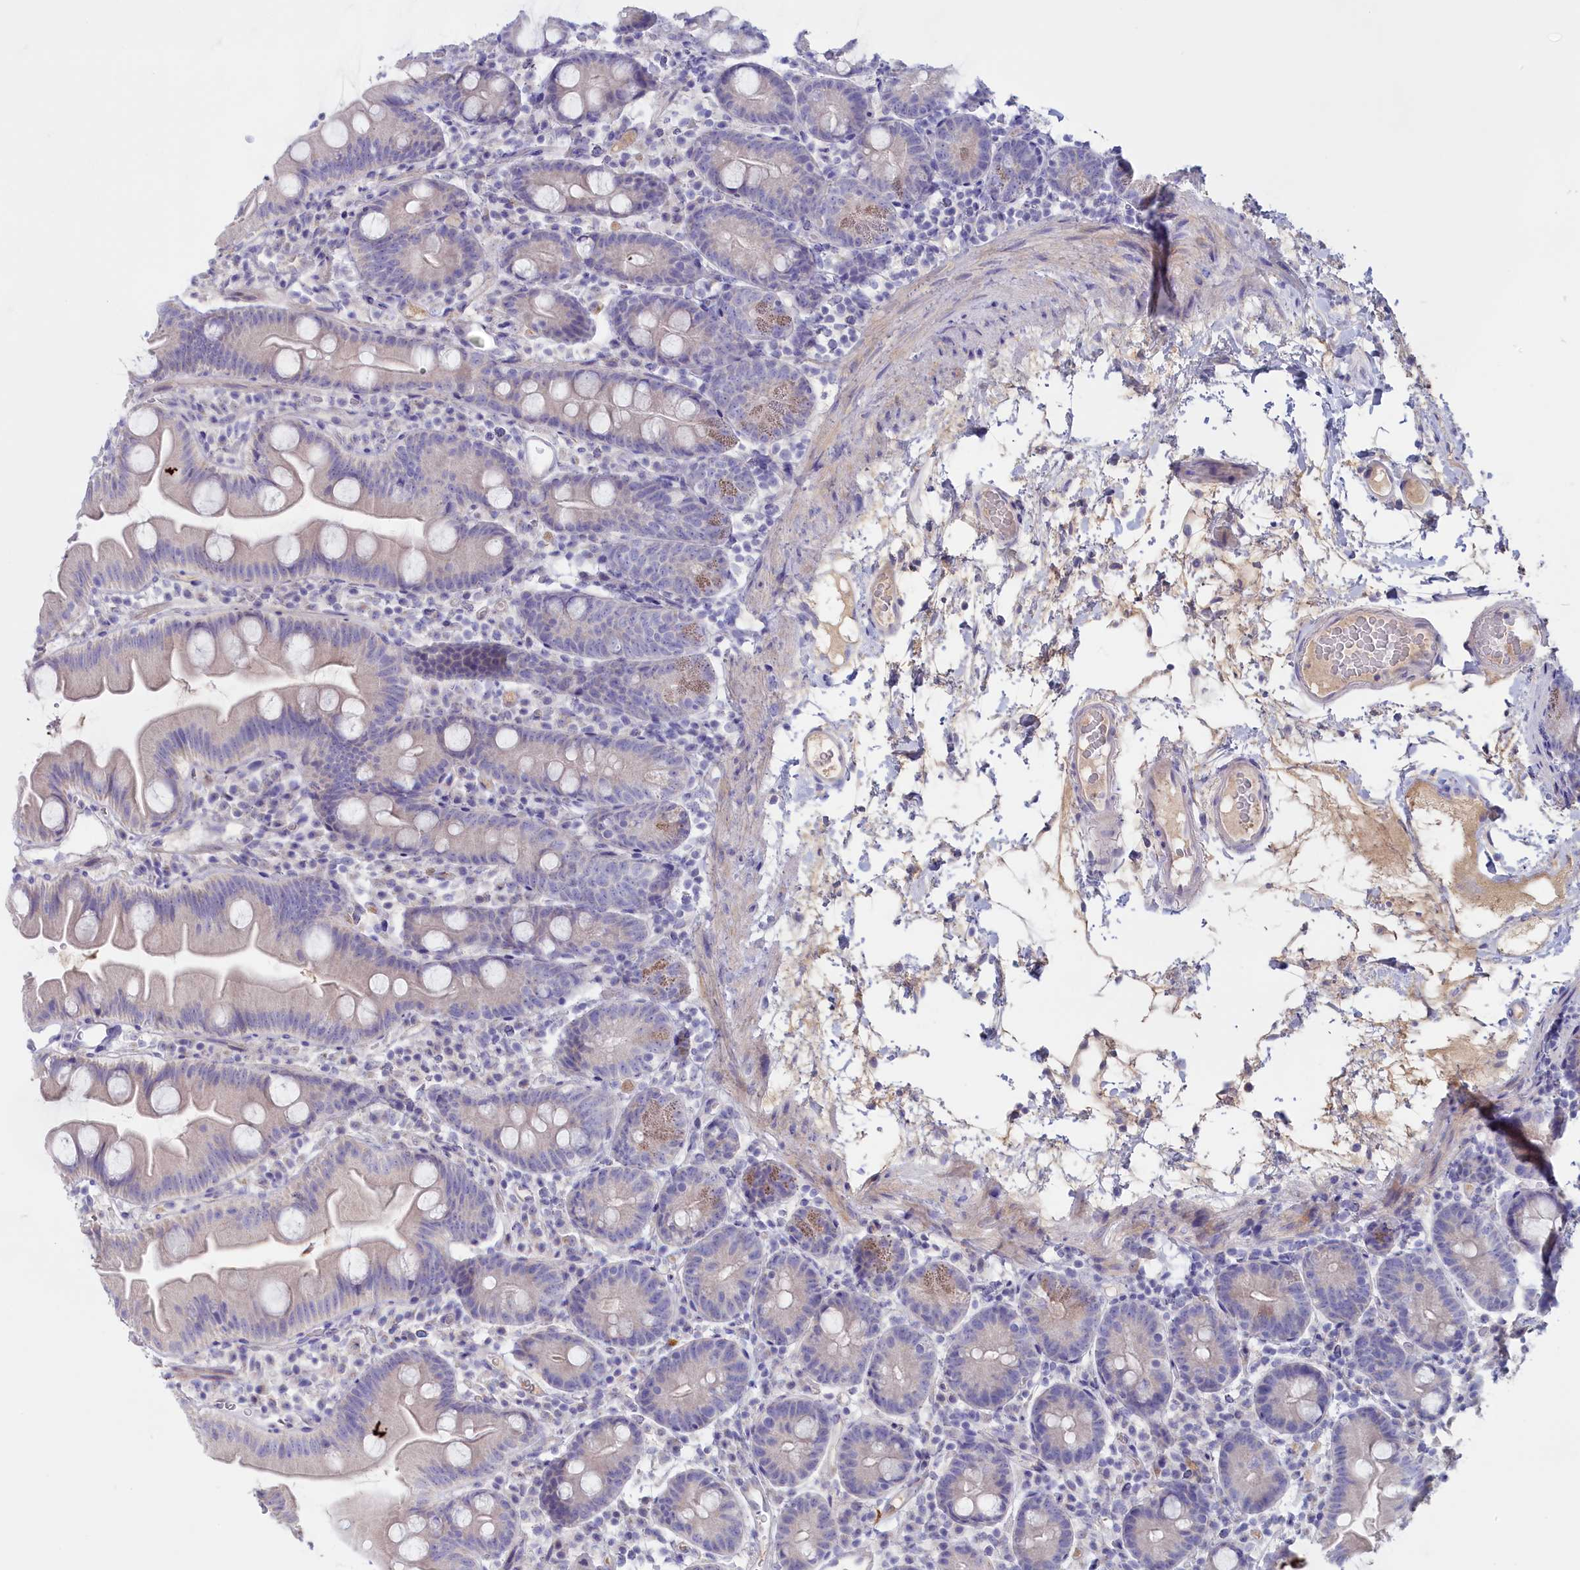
{"staining": {"intensity": "weak", "quantity": "<25%", "location": "cytoplasmic/membranous"}, "tissue": "small intestine", "cell_type": "Glandular cells", "image_type": "normal", "snomed": [{"axis": "morphology", "description": "Normal tissue, NOS"}, {"axis": "topography", "description": "Small intestine"}], "caption": "Immunohistochemical staining of benign small intestine shows no significant expression in glandular cells. Brightfield microscopy of immunohistochemistry (IHC) stained with DAB (brown) and hematoxylin (blue), captured at high magnification.", "gene": "ADGRA1", "patient": {"sex": "female", "age": 68}}